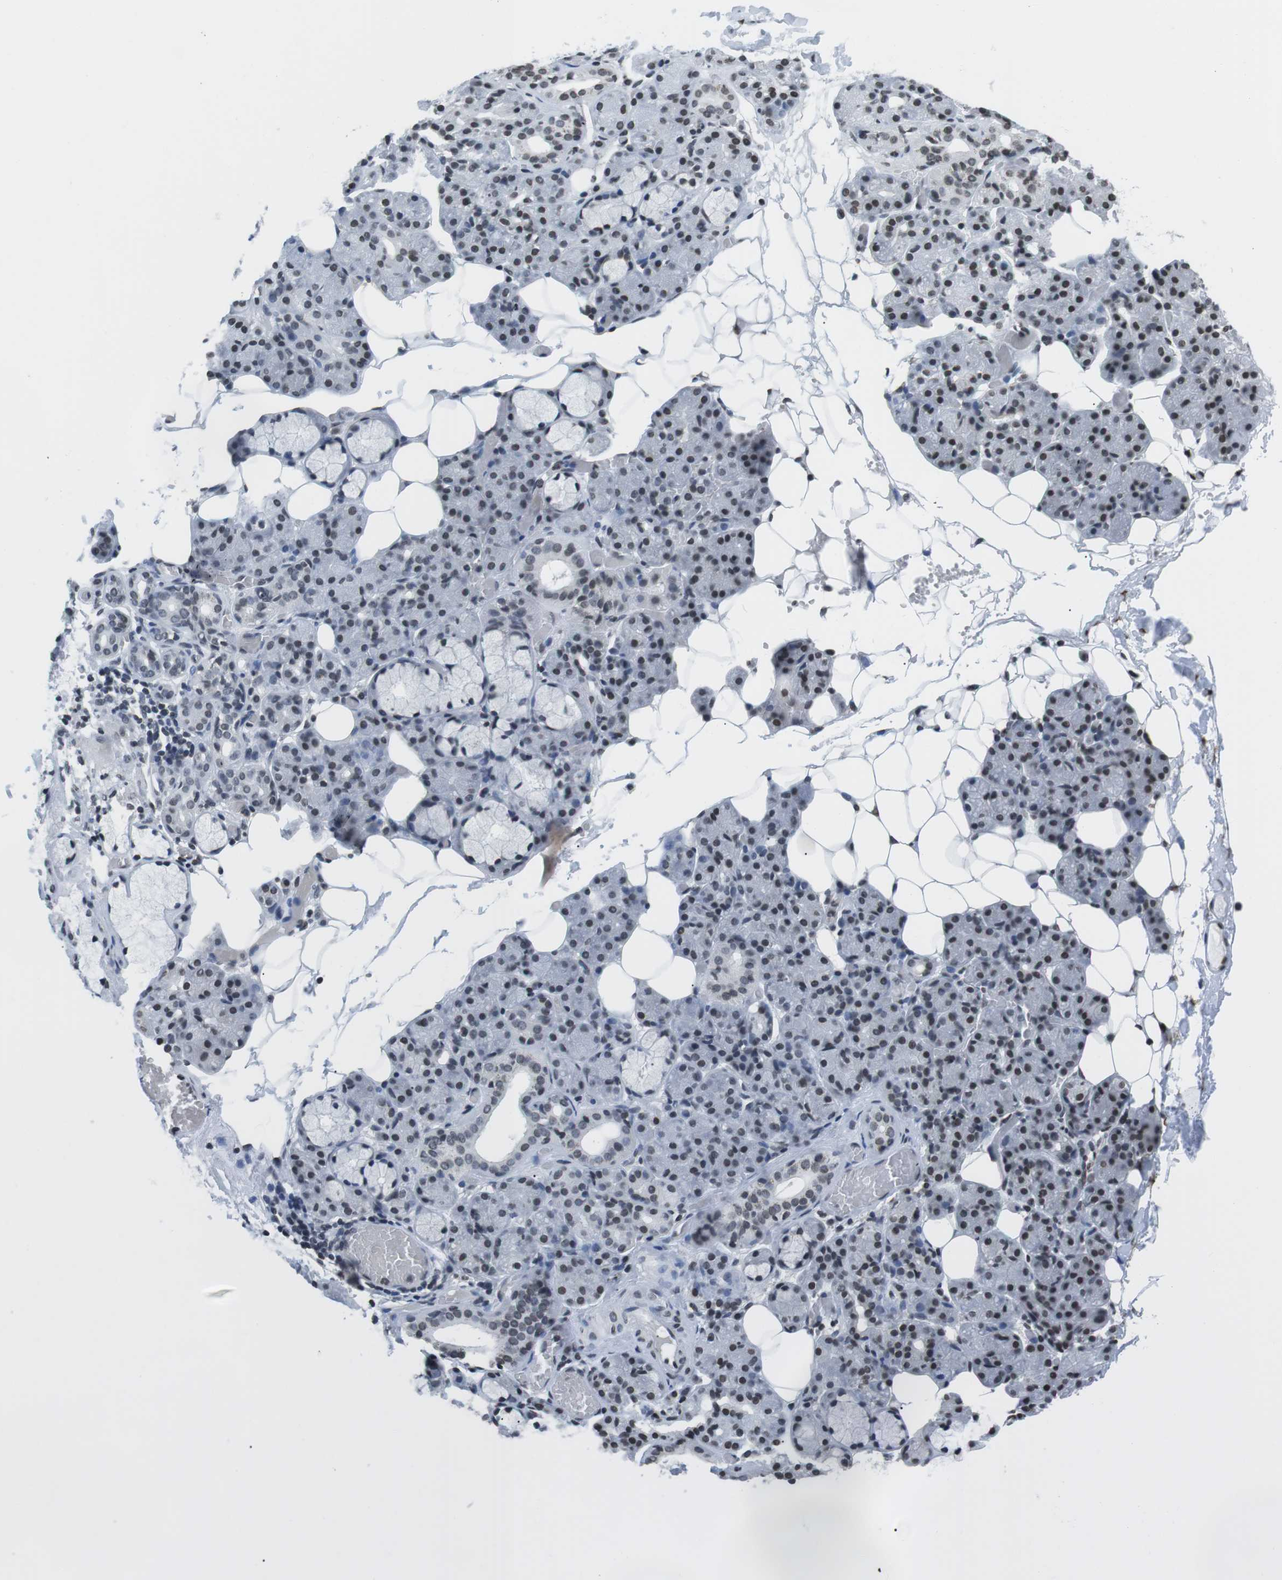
{"staining": {"intensity": "moderate", "quantity": "<25%", "location": "nuclear"}, "tissue": "salivary gland", "cell_type": "Glandular cells", "image_type": "normal", "snomed": [{"axis": "morphology", "description": "Normal tissue, NOS"}, {"axis": "topography", "description": "Salivary gland"}], "caption": "Moderate nuclear staining is appreciated in about <25% of glandular cells in benign salivary gland. Immunohistochemistry (ihc) stains the protein of interest in brown and the nuclei are stained blue.", "gene": "E2F2", "patient": {"sex": "male", "age": 63}}